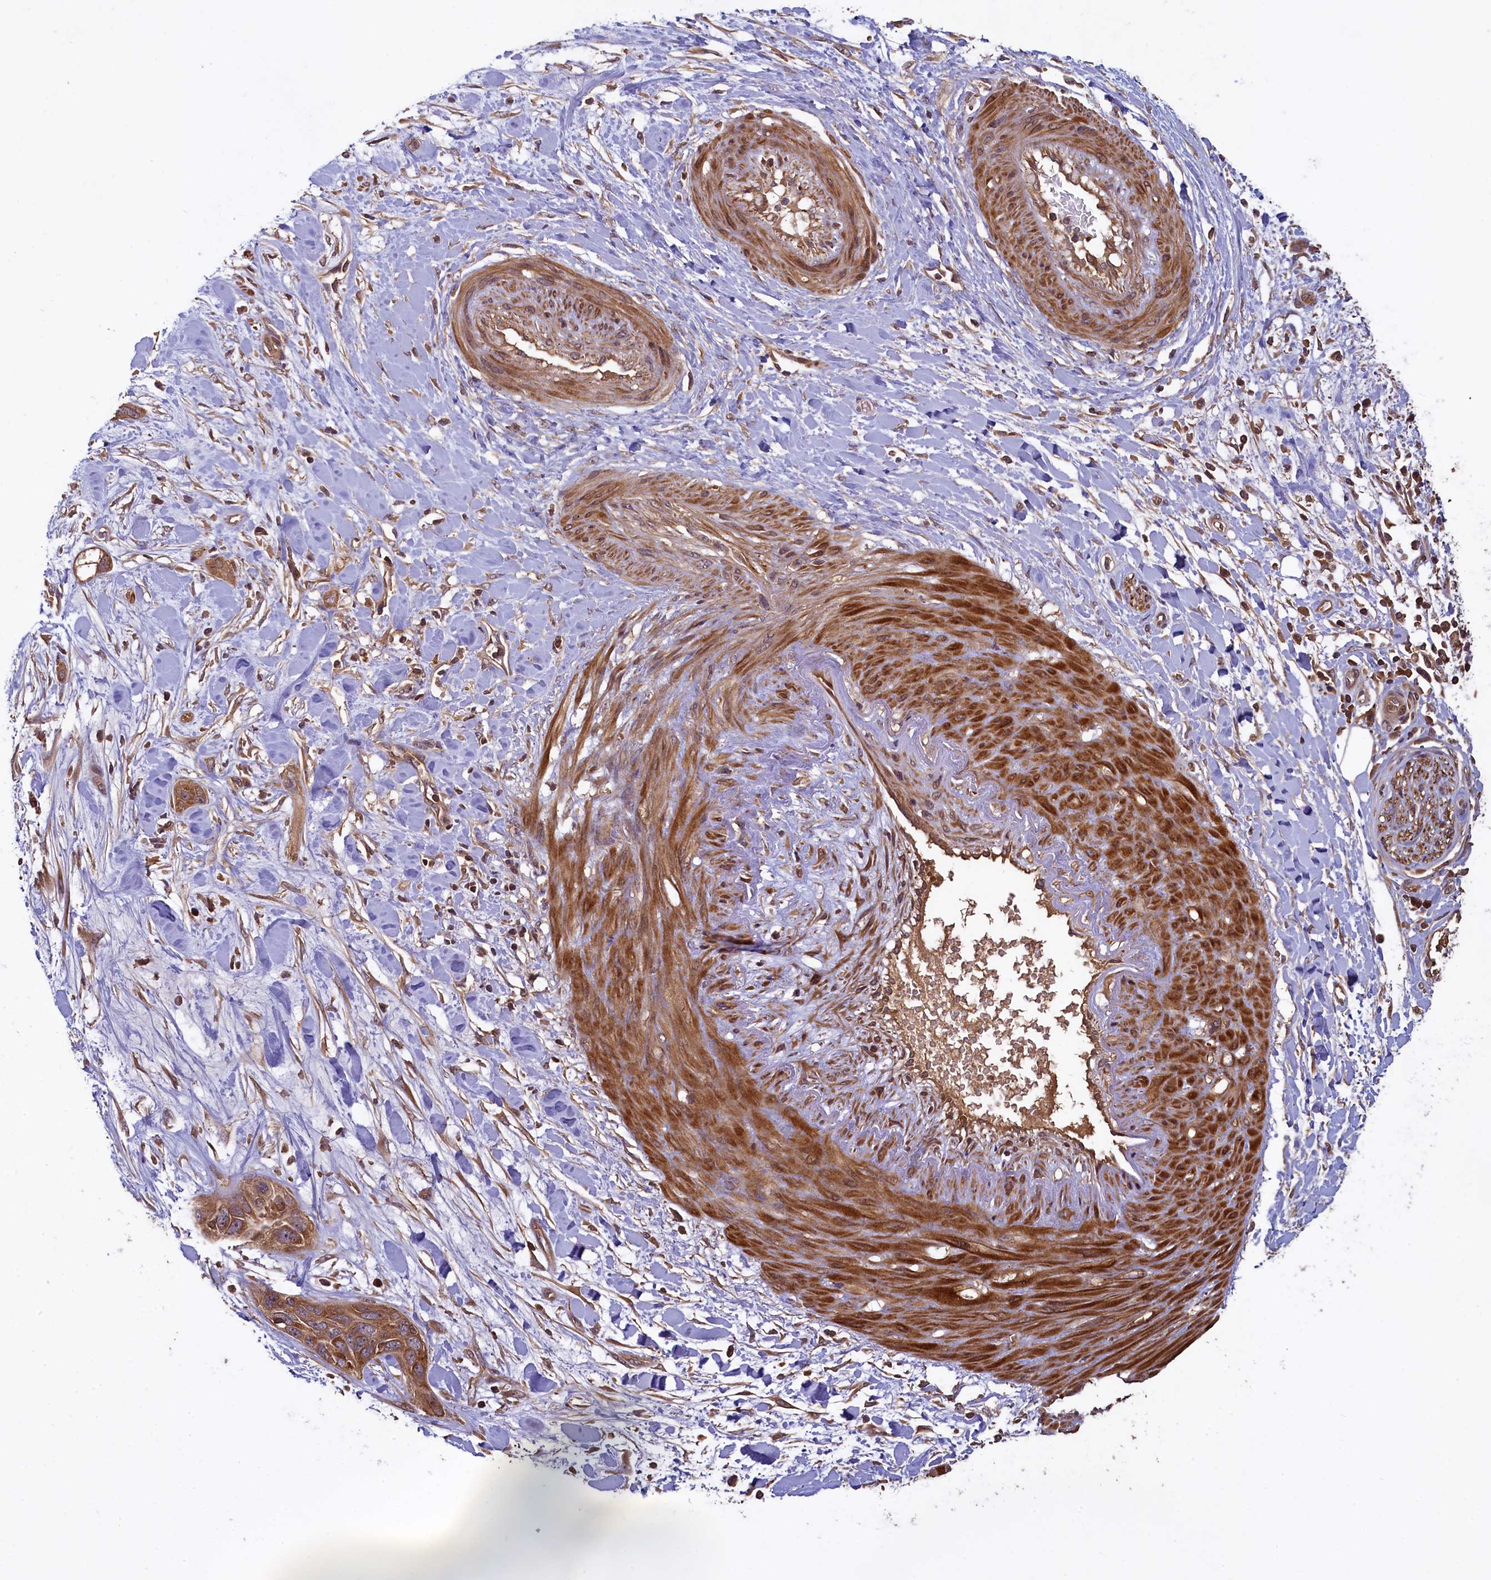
{"staining": {"intensity": "moderate", "quantity": ">75%", "location": "cytoplasmic/membranous"}, "tissue": "pancreatic cancer", "cell_type": "Tumor cells", "image_type": "cancer", "snomed": [{"axis": "morphology", "description": "Adenocarcinoma, NOS"}, {"axis": "topography", "description": "Pancreas"}], "caption": "Protein staining demonstrates moderate cytoplasmic/membranous positivity in approximately >75% of tumor cells in pancreatic adenocarcinoma.", "gene": "NUDT6", "patient": {"sex": "female", "age": 60}}